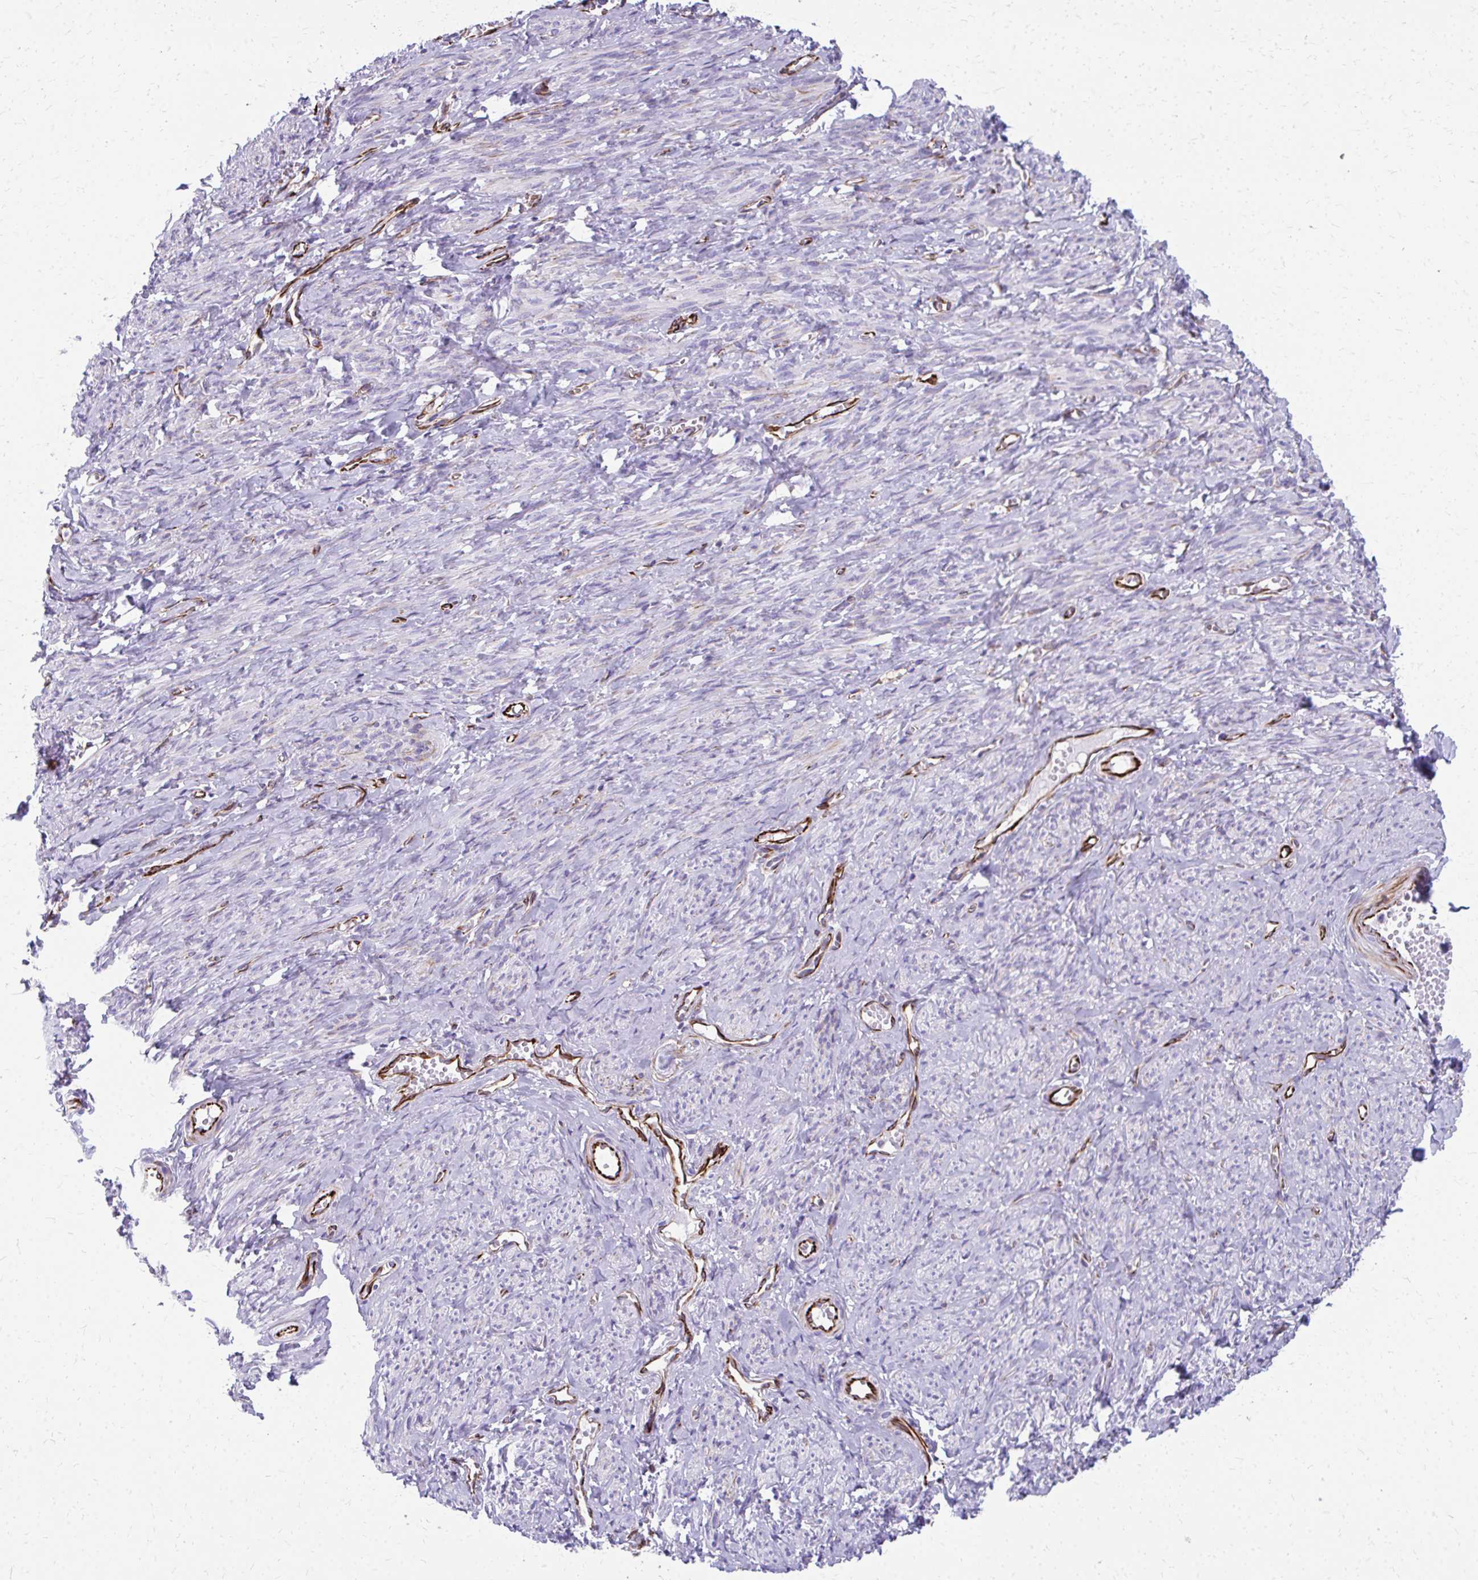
{"staining": {"intensity": "negative", "quantity": "none", "location": "none"}, "tissue": "smooth muscle", "cell_type": "Smooth muscle cells", "image_type": "normal", "snomed": [{"axis": "morphology", "description": "Normal tissue, NOS"}, {"axis": "topography", "description": "Smooth muscle"}], "caption": "Smooth muscle cells show no significant protein expression in unremarkable smooth muscle. (Brightfield microscopy of DAB (3,3'-diaminobenzidine) IHC at high magnification).", "gene": "TRIM6", "patient": {"sex": "female", "age": 65}}